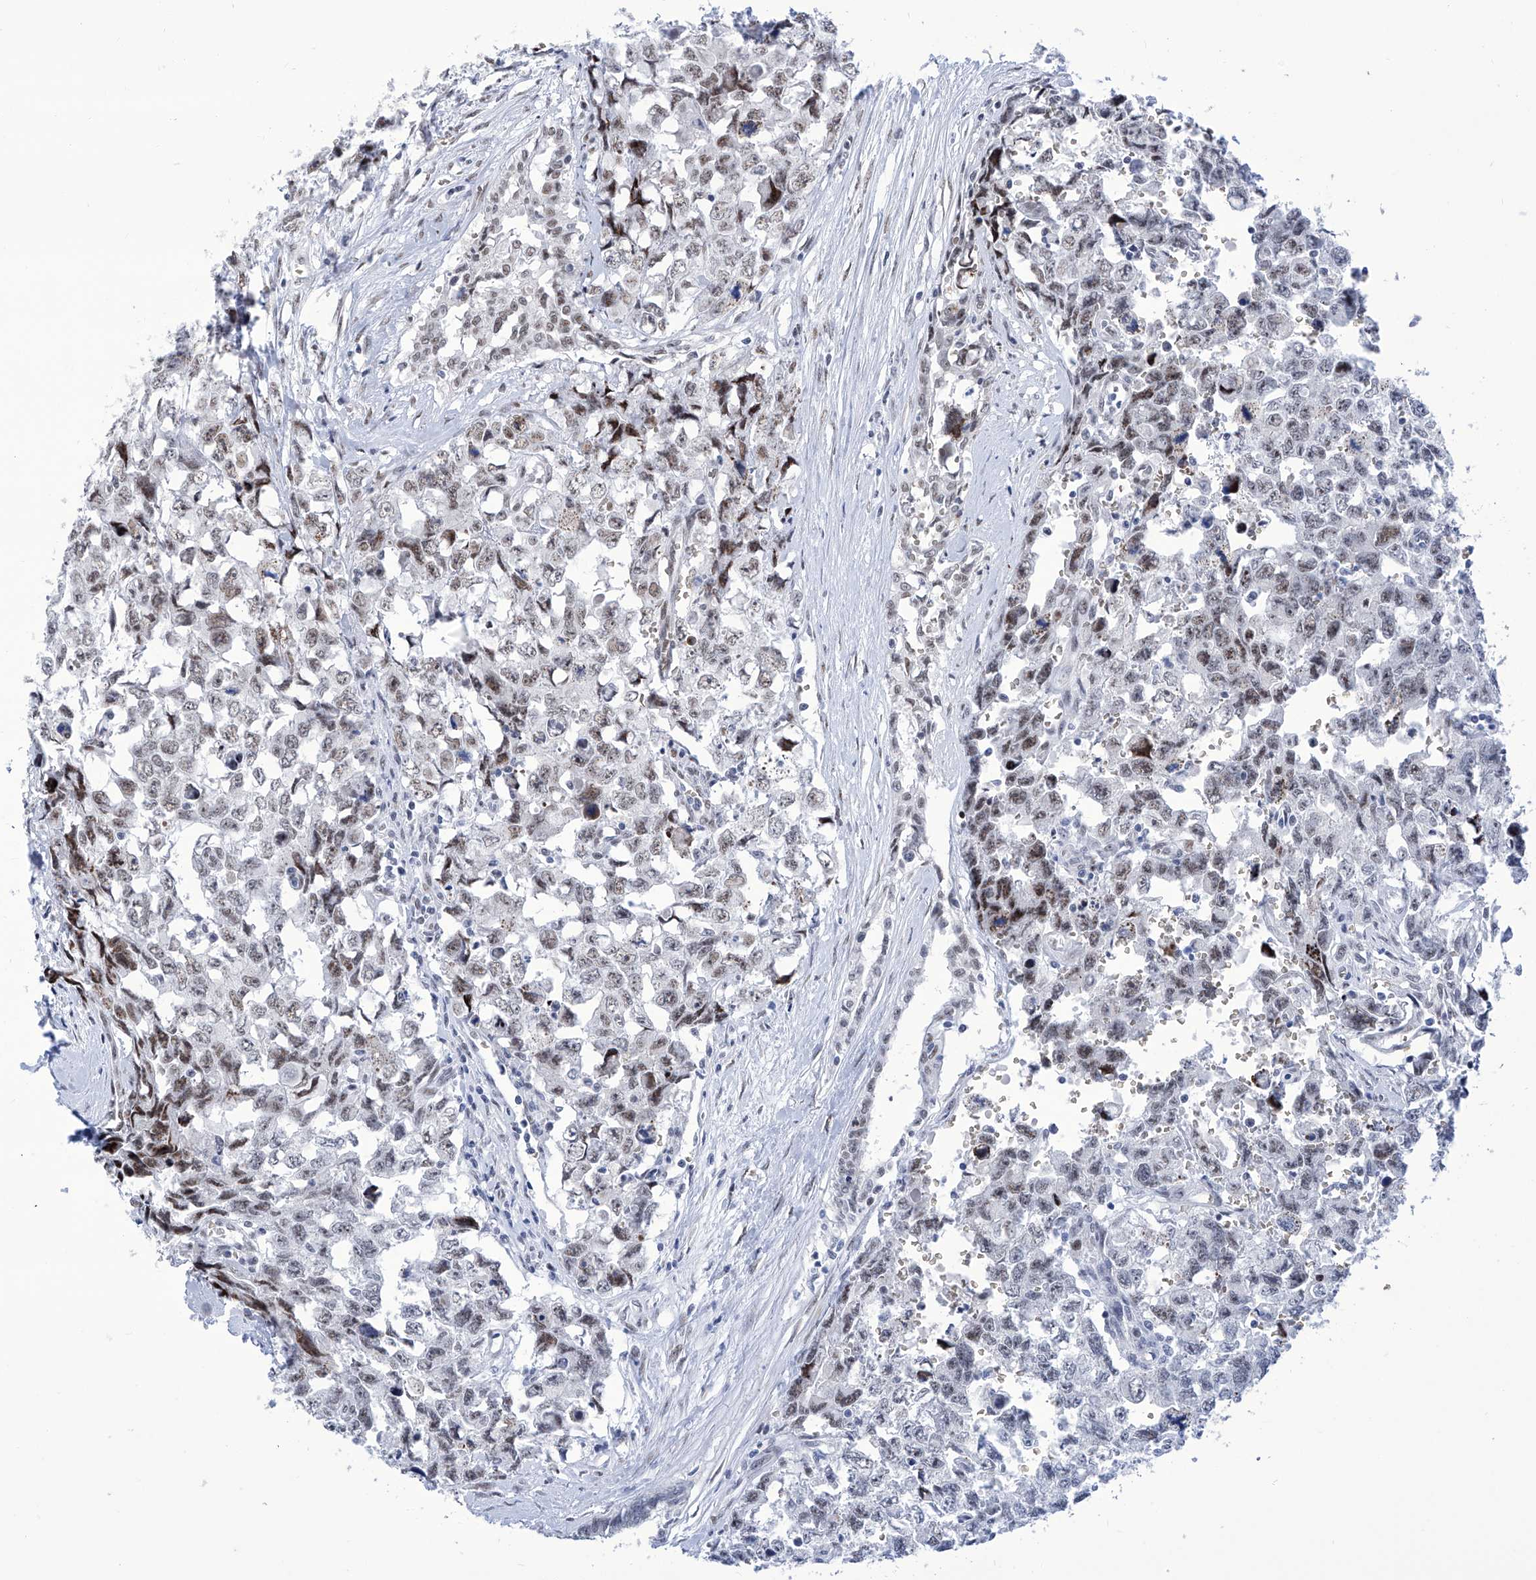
{"staining": {"intensity": "moderate", "quantity": "25%-75%", "location": "nuclear"}, "tissue": "testis cancer", "cell_type": "Tumor cells", "image_type": "cancer", "snomed": [{"axis": "morphology", "description": "Carcinoma, Embryonal, NOS"}, {"axis": "topography", "description": "Testis"}], "caption": "A histopathology image of testis cancer stained for a protein reveals moderate nuclear brown staining in tumor cells.", "gene": "SART1", "patient": {"sex": "male", "age": 31}}